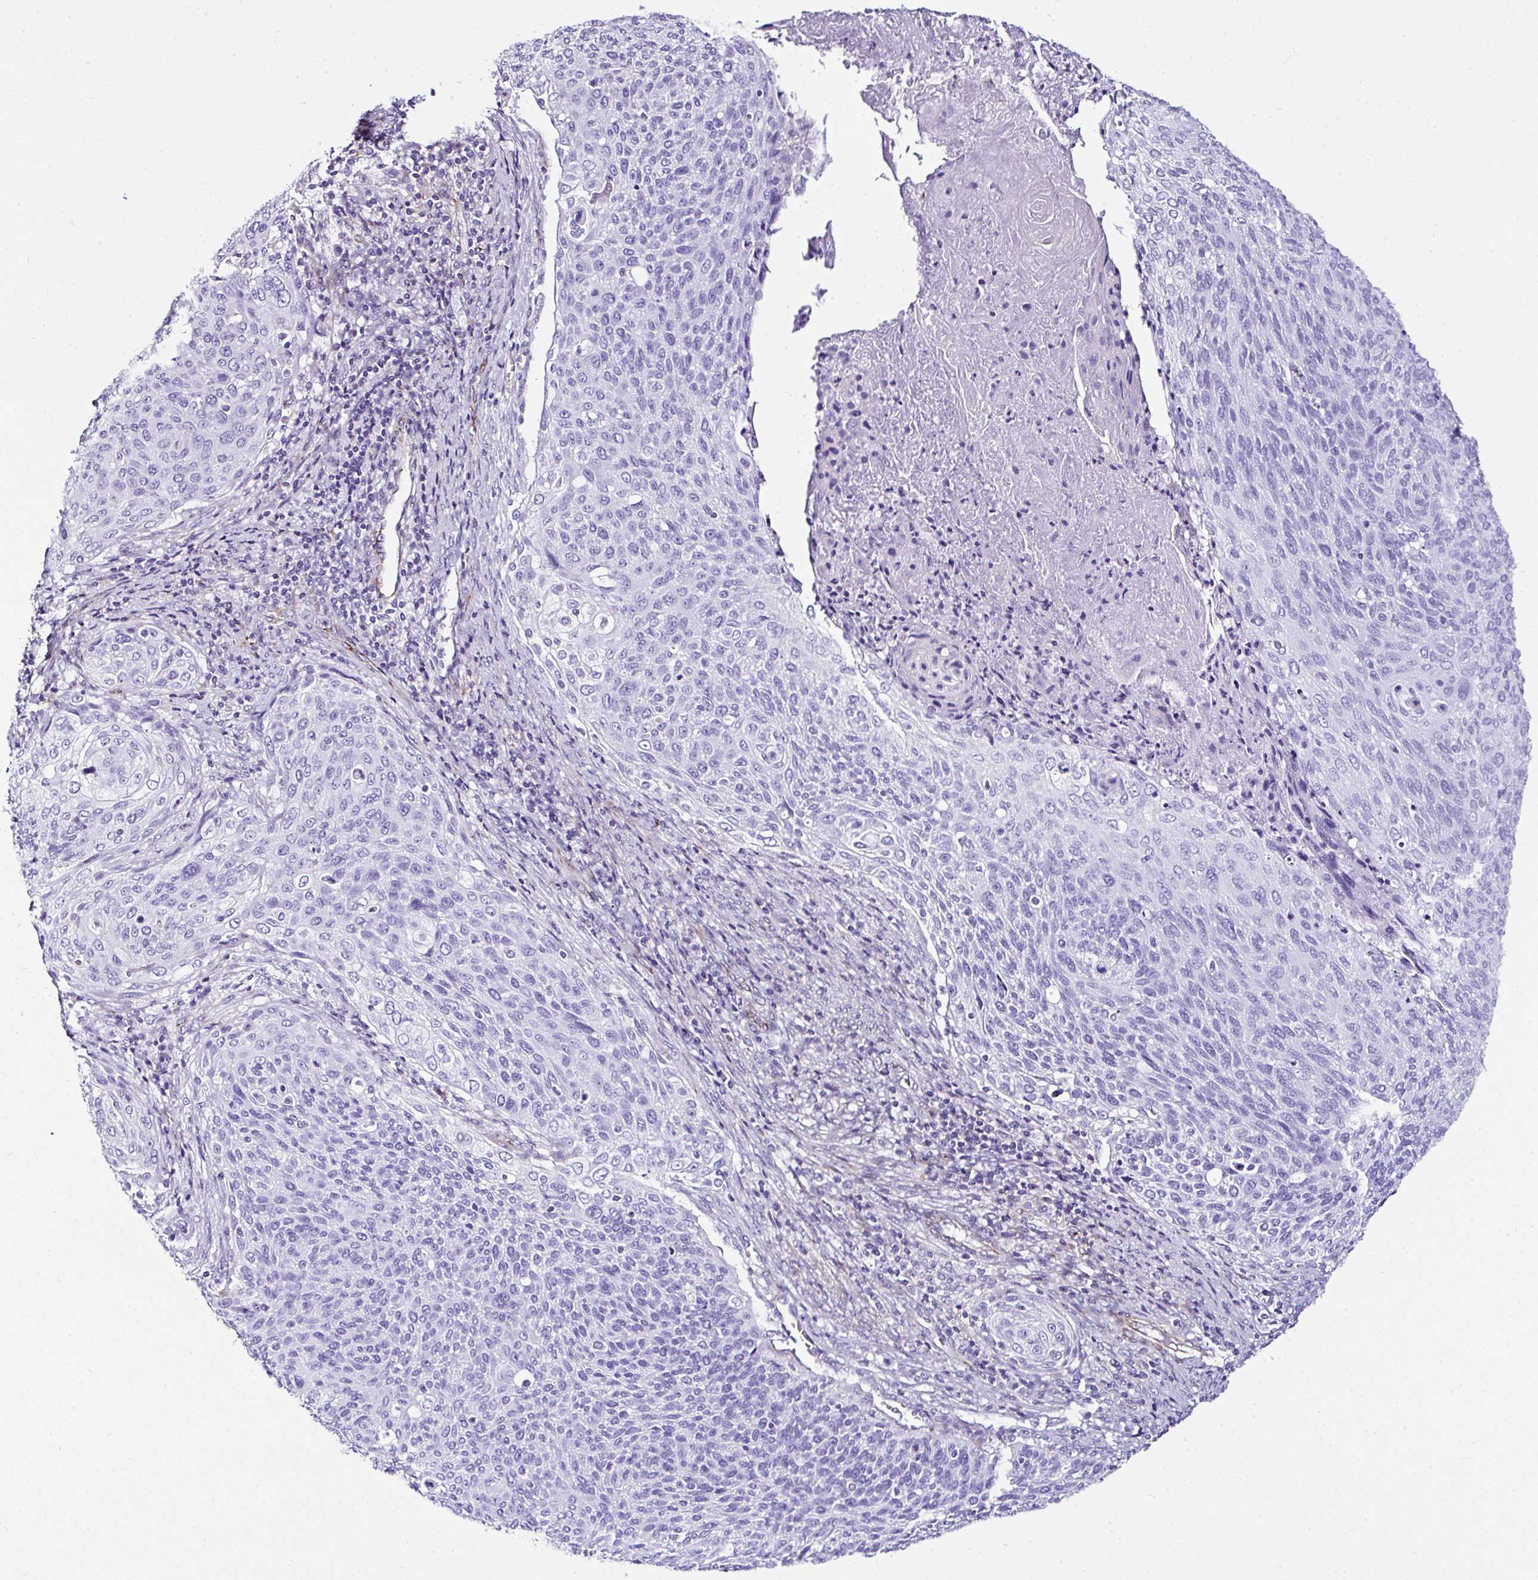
{"staining": {"intensity": "negative", "quantity": "none", "location": "none"}, "tissue": "cervical cancer", "cell_type": "Tumor cells", "image_type": "cancer", "snomed": [{"axis": "morphology", "description": "Squamous cell carcinoma, NOS"}, {"axis": "topography", "description": "Cervix"}], "caption": "Tumor cells are negative for protein expression in human cervical cancer (squamous cell carcinoma).", "gene": "DEPDC5", "patient": {"sex": "female", "age": 31}}